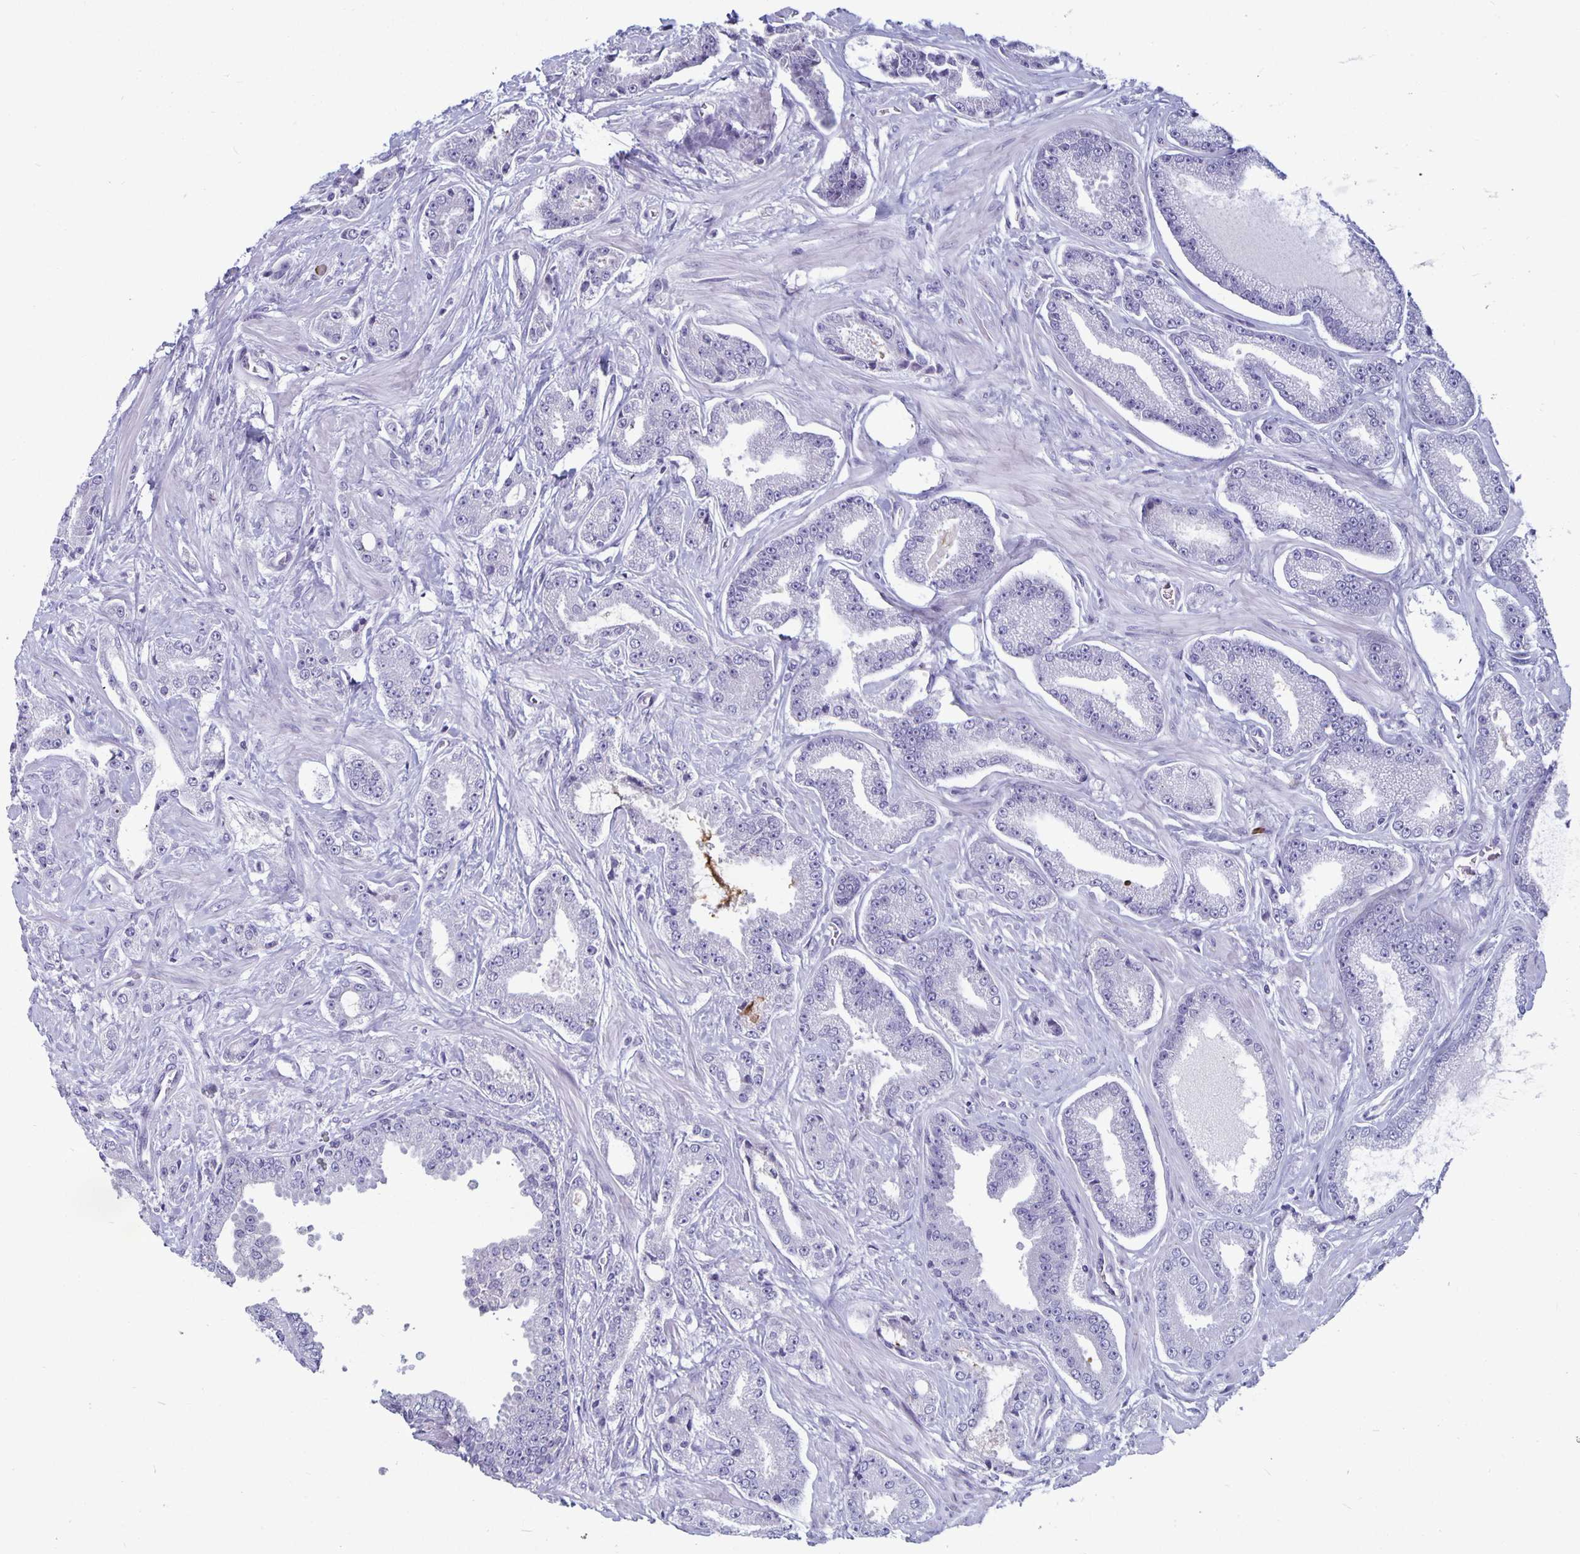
{"staining": {"intensity": "negative", "quantity": "none", "location": "none"}, "tissue": "prostate cancer", "cell_type": "Tumor cells", "image_type": "cancer", "snomed": [{"axis": "morphology", "description": "Adenocarcinoma, Low grade"}, {"axis": "topography", "description": "Prostate"}], "caption": "The micrograph displays no significant positivity in tumor cells of low-grade adenocarcinoma (prostate).", "gene": "PLCB3", "patient": {"sex": "male", "age": 55}}